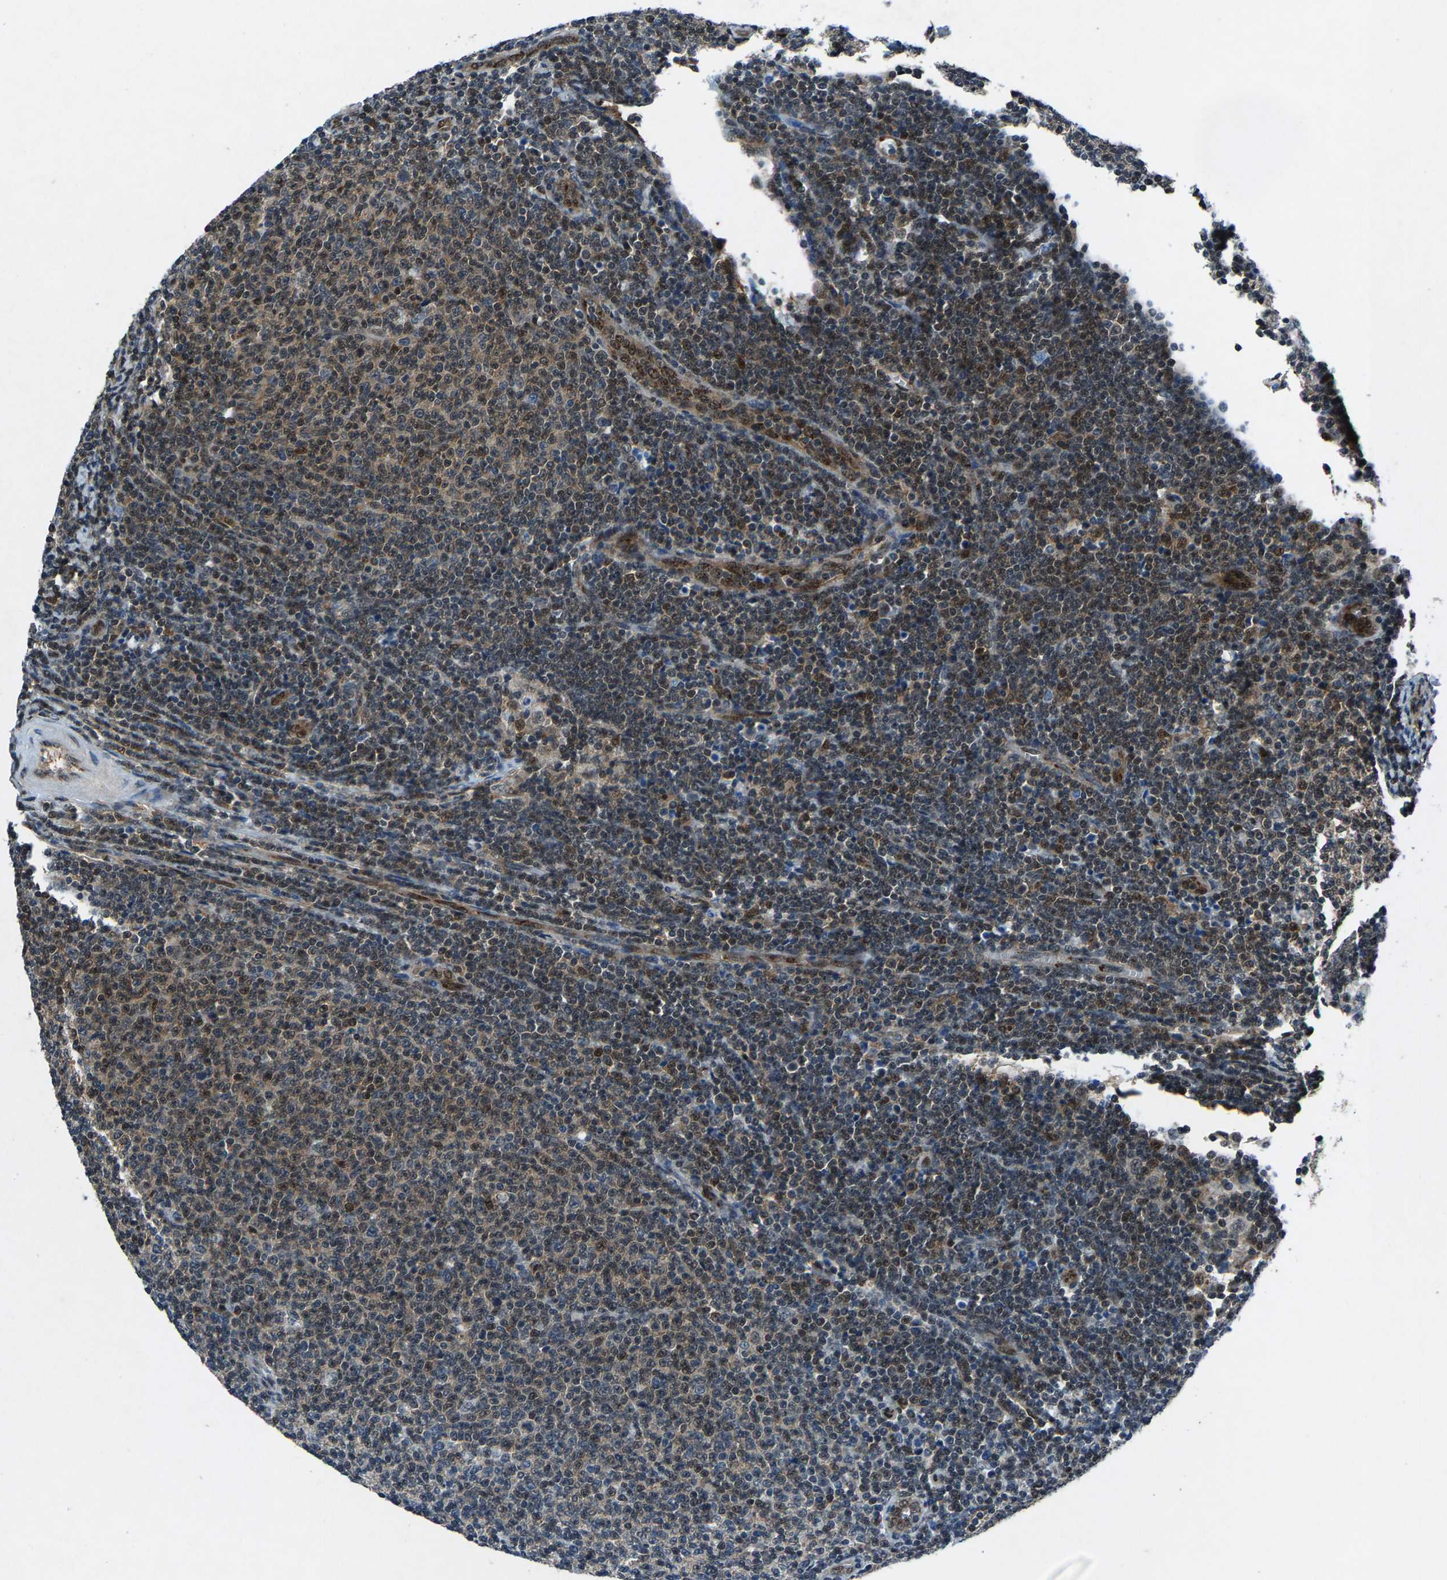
{"staining": {"intensity": "moderate", "quantity": "25%-75%", "location": "nuclear"}, "tissue": "lymphoma", "cell_type": "Tumor cells", "image_type": "cancer", "snomed": [{"axis": "morphology", "description": "Malignant lymphoma, non-Hodgkin's type, Low grade"}, {"axis": "topography", "description": "Lymph node"}], "caption": "Protein staining of malignant lymphoma, non-Hodgkin's type (low-grade) tissue exhibits moderate nuclear expression in about 25%-75% of tumor cells.", "gene": "ATXN3", "patient": {"sex": "male", "age": 66}}